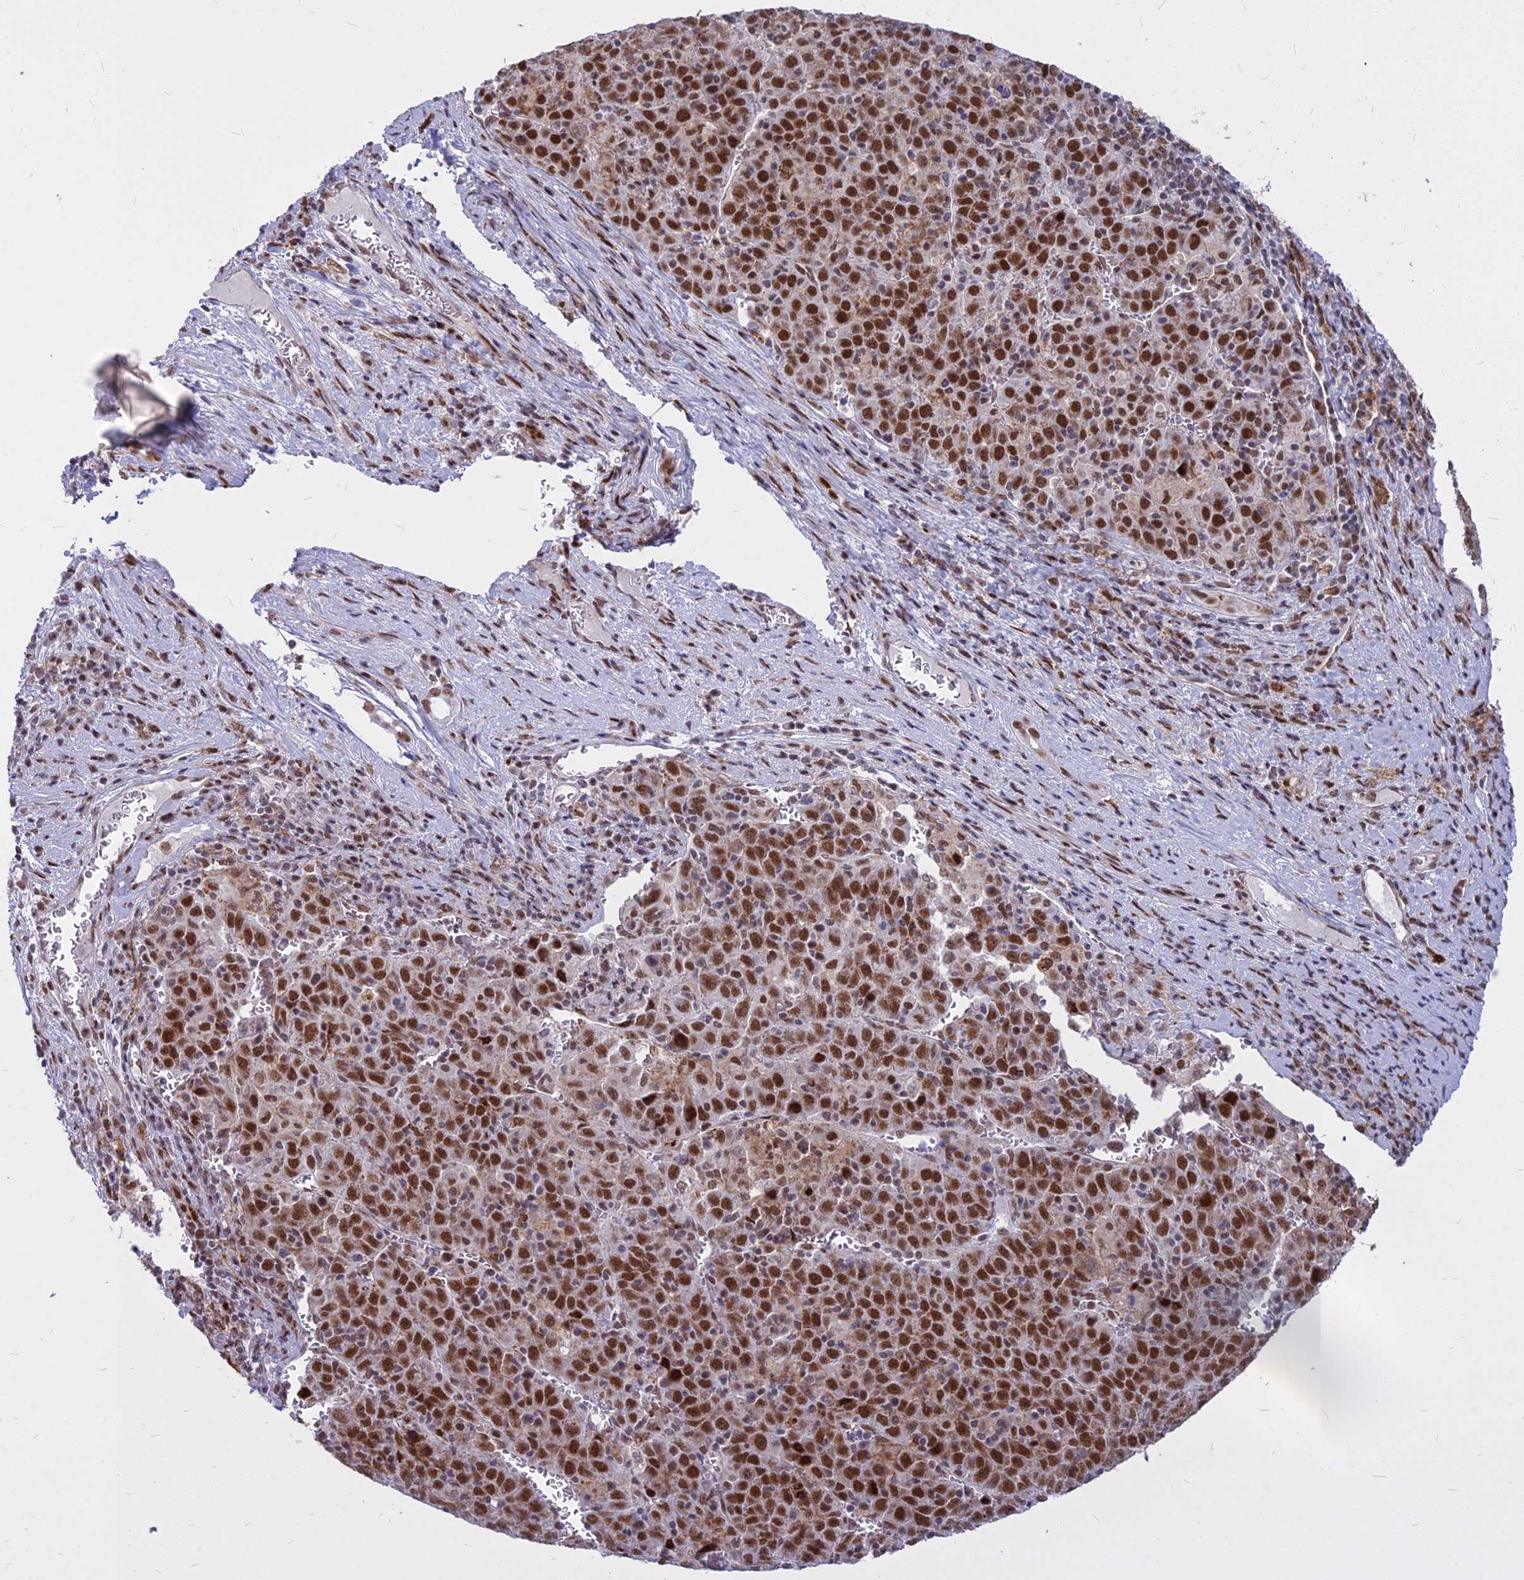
{"staining": {"intensity": "strong", "quantity": ">75%", "location": "nuclear"}, "tissue": "liver cancer", "cell_type": "Tumor cells", "image_type": "cancer", "snomed": [{"axis": "morphology", "description": "Carcinoma, Hepatocellular, NOS"}, {"axis": "topography", "description": "Liver"}], "caption": "Immunohistochemical staining of human liver hepatocellular carcinoma demonstrates high levels of strong nuclear protein positivity in approximately >75% of tumor cells.", "gene": "ALG10", "patient": {"sex": "female", "age": 53}}